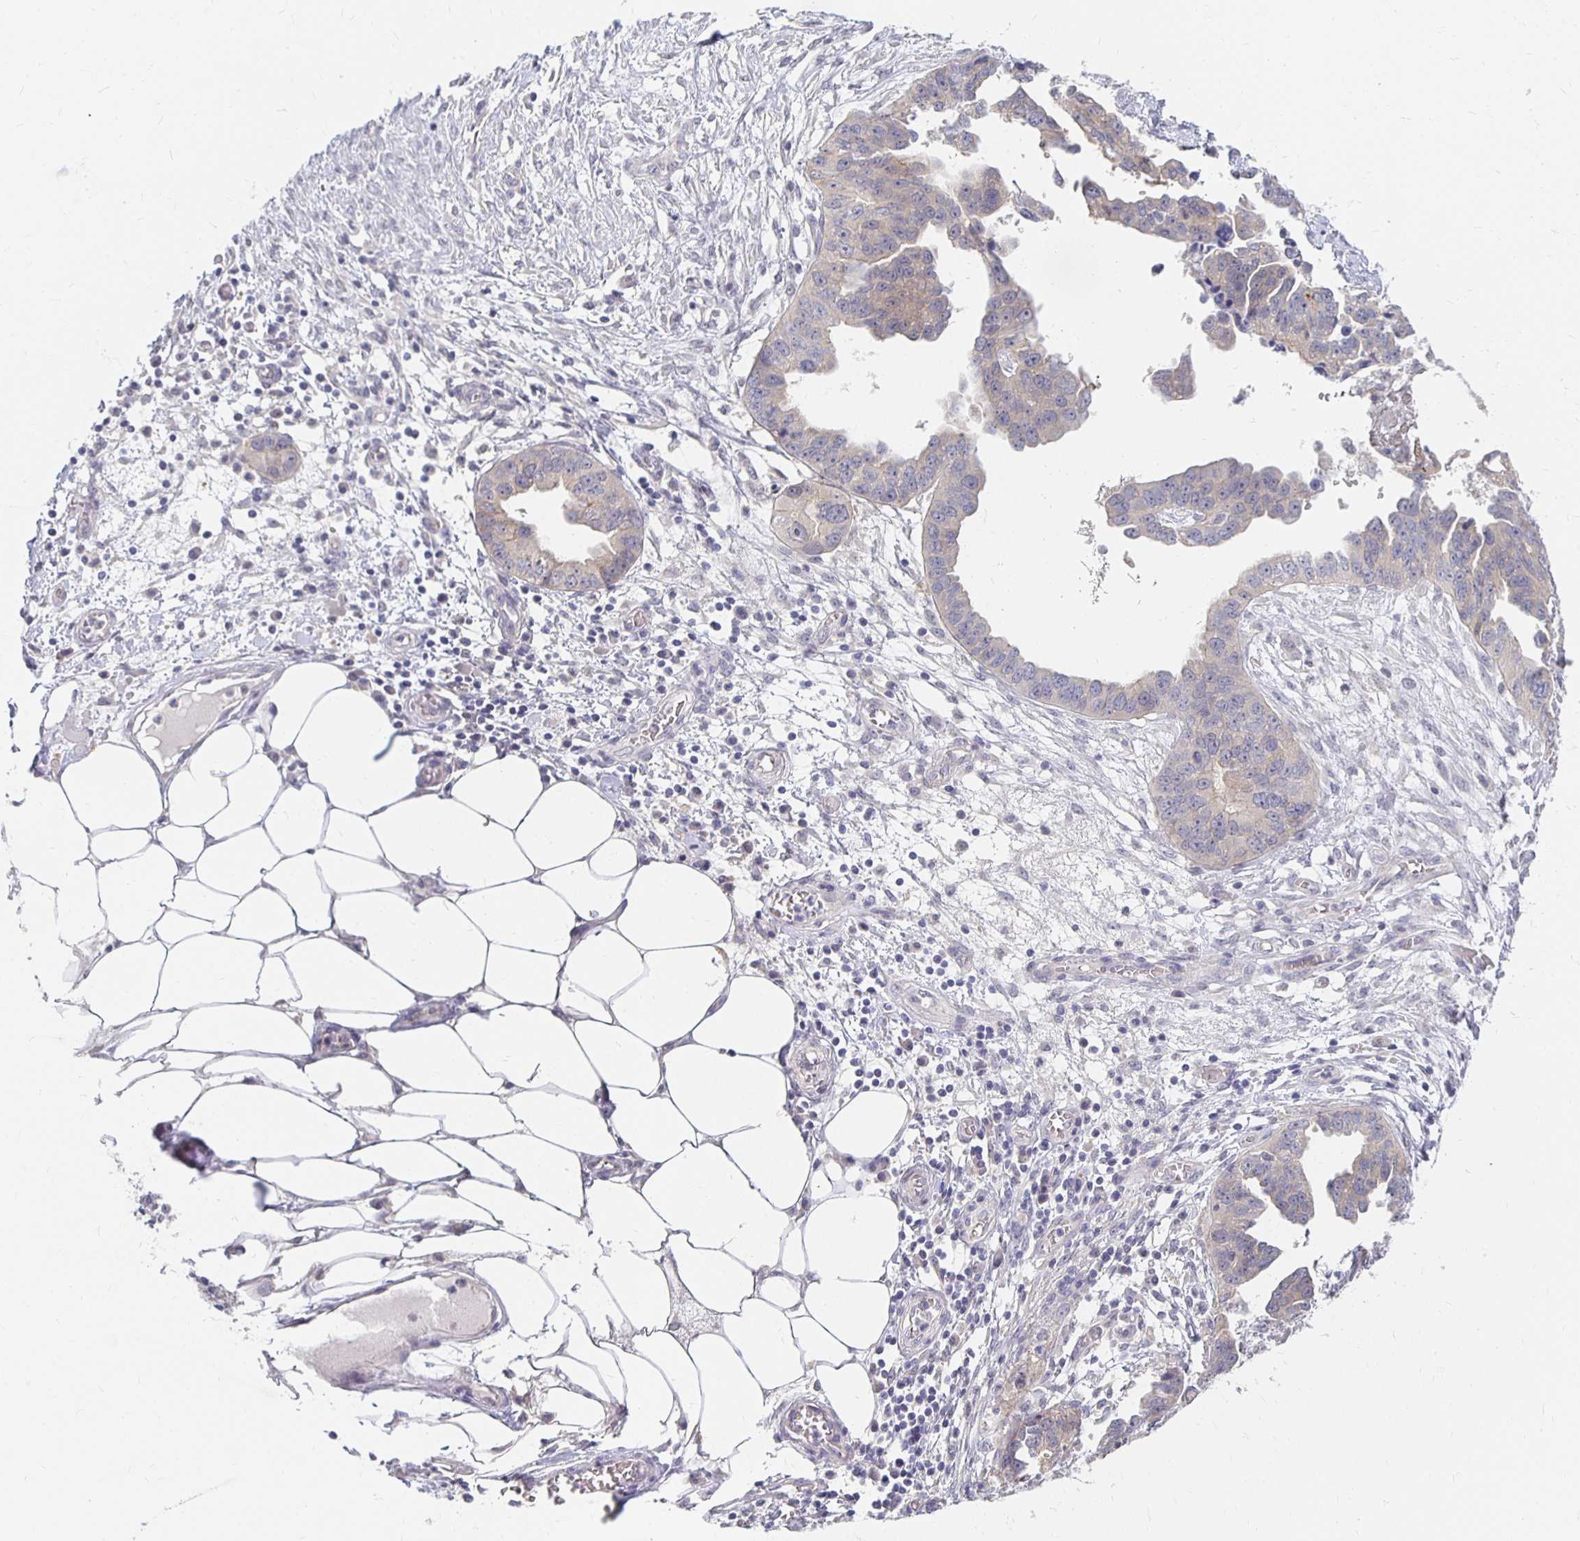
{"staining": {"intensity": "negative", "quantity": "none", "location": "none"}, "tissue": "ovarian cancer", "cell_type": "Tumor cells", "image_type": "cancer", "snomed": [{"axis": "morphology", "description": "Cystadenocarcinoma, serous, NOS"}, {"axis": "topography", "description": "Ovary"}], "caption": "DAB (3,3'-diaminobenzidine) immunohistochemical staining of ovarian cancer displays no significant staining in tumor cells. (Stains: DAB immunohistochemistry with hematoxylin counter stain, Microscopy: brightfield microscopy at high magnification).", "gene": "FKRP", "patient": {"sex": "female", "age": 75}}